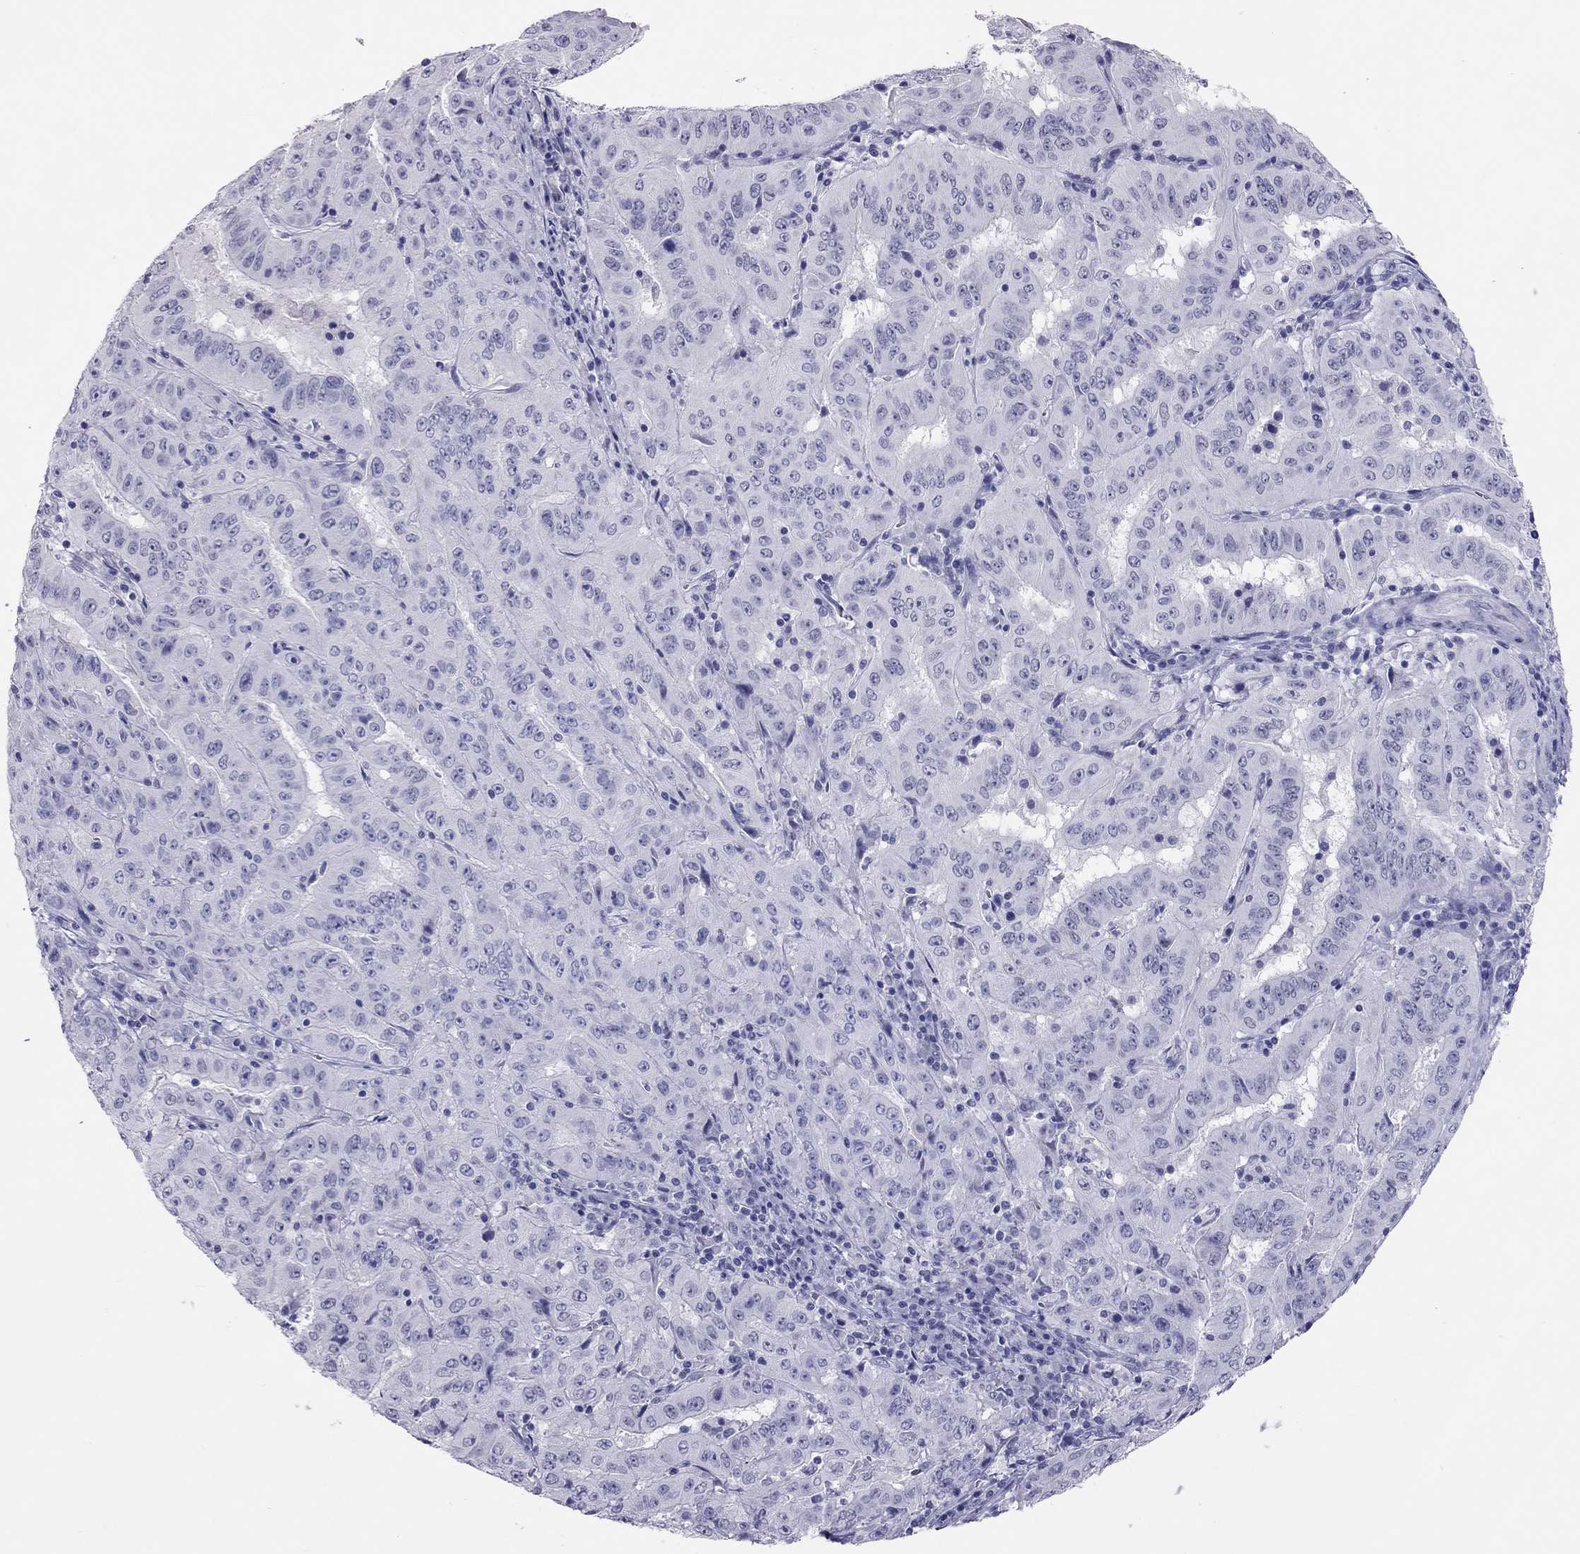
{"staining": {"intensity": "negative", "quantity": "none", "location": "none"}, "tissue": "pancreatic cancer", "cell_type": "Tumor cells", "image_type": "cancer", "snomed": [{"axis": "morphology", "description": "Adenocarcinoma, NOS"}, {"axis": "topography", "description": "Pancreas"}], "caption": "A micrograph of human adenocarcinoma (pancreatic) is negative for staining in tumor cells.", "gene": "PHOX2A", "patient": {"sex": "male", "age": 63}}